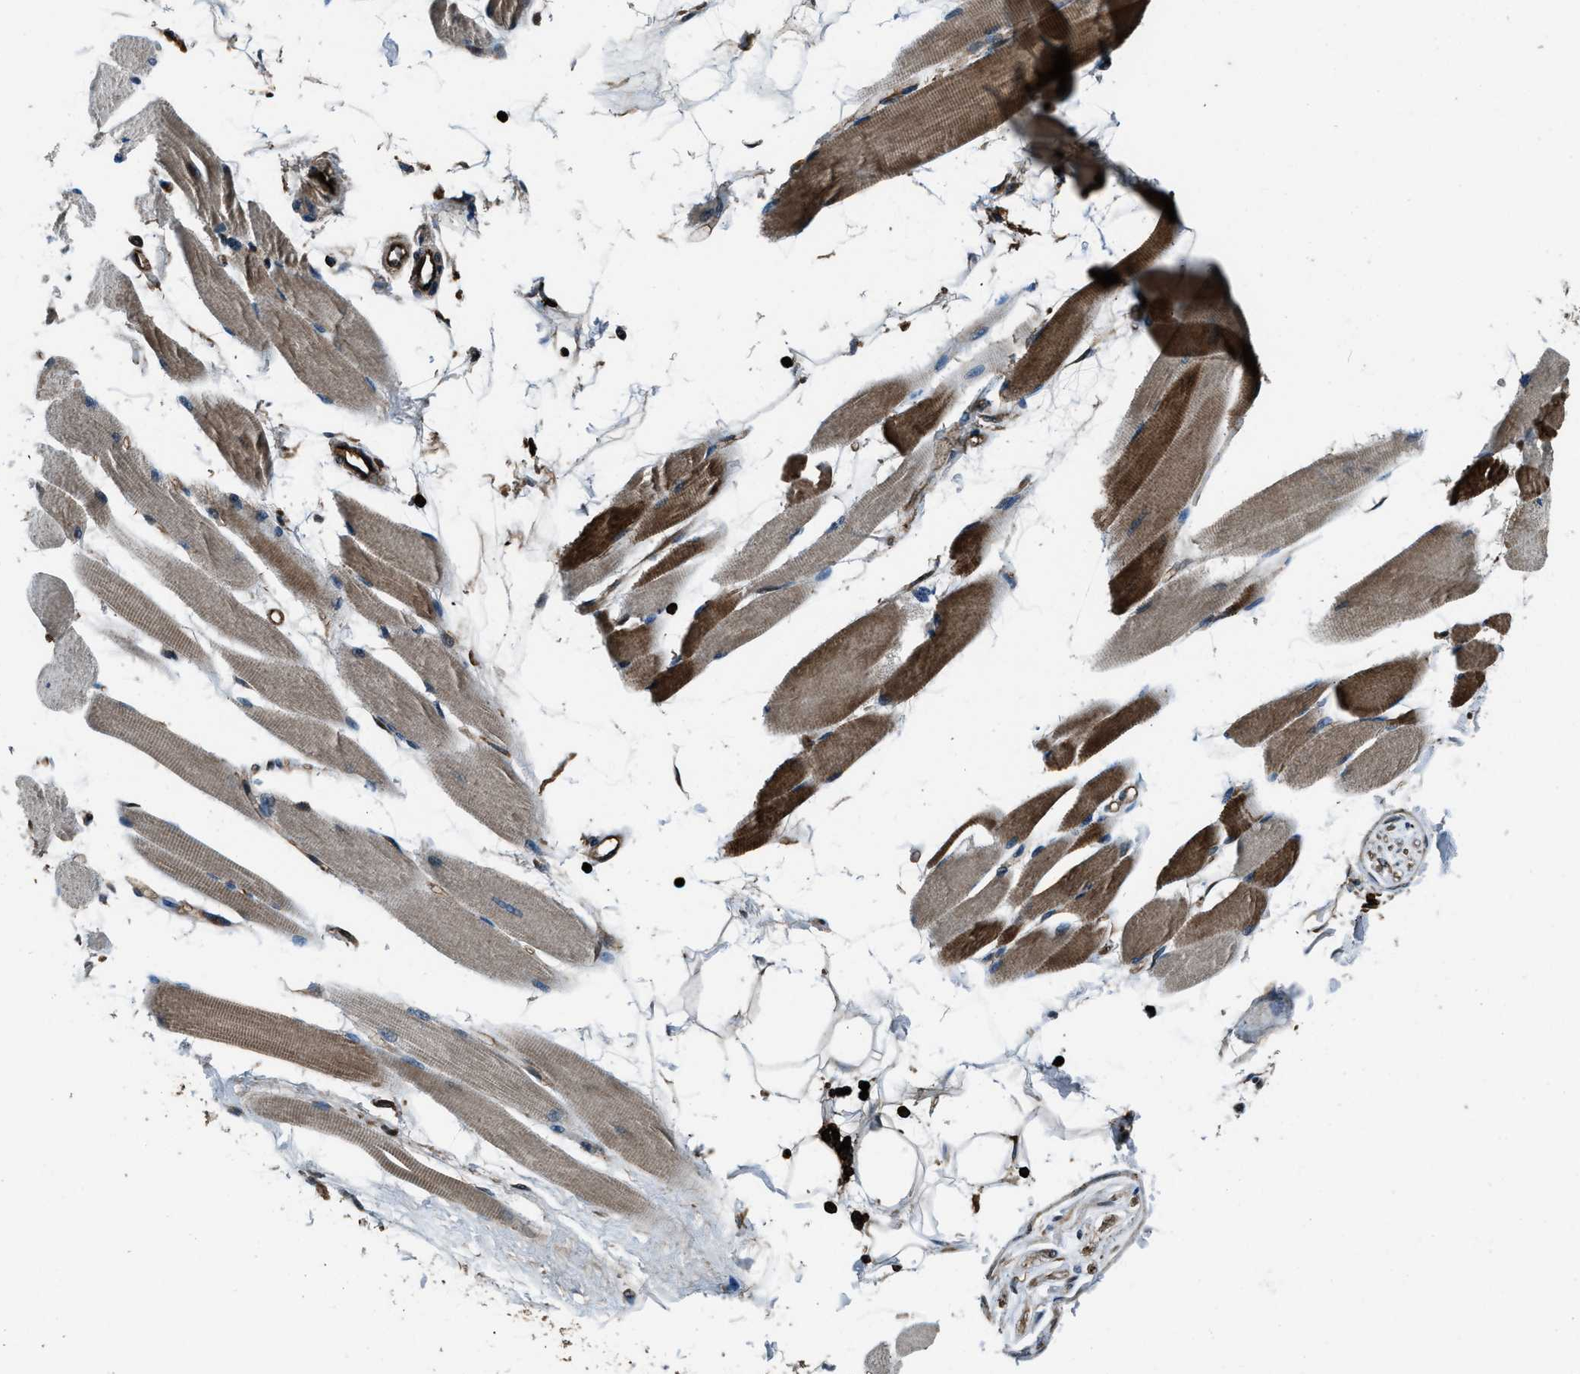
{"staining": {"intensity": "strong", "quantity": "25%-75%", "location": "cytoplasmic/membranous"}, "tissue": "skeletal muscle", "cell_type": "Myocytes", "image_type": "normal", "snomed": [{"axis": "morphology", "description": "Normal tissue, NOS"}, {"axis": "topography", "description": "Skeletal muscle"}, {"axis": "topography", "description": "Peripheral nerve tissue"}], "caption": "This photomicrograph exhibits immunohistochemistry staining of benign skeletal muscle, with high strong cytoplasmic/membranous staining in approximately 25%-75% of myocytes.", "gene": "SNX30", "patient": {"sex": "female", "age": 84}}